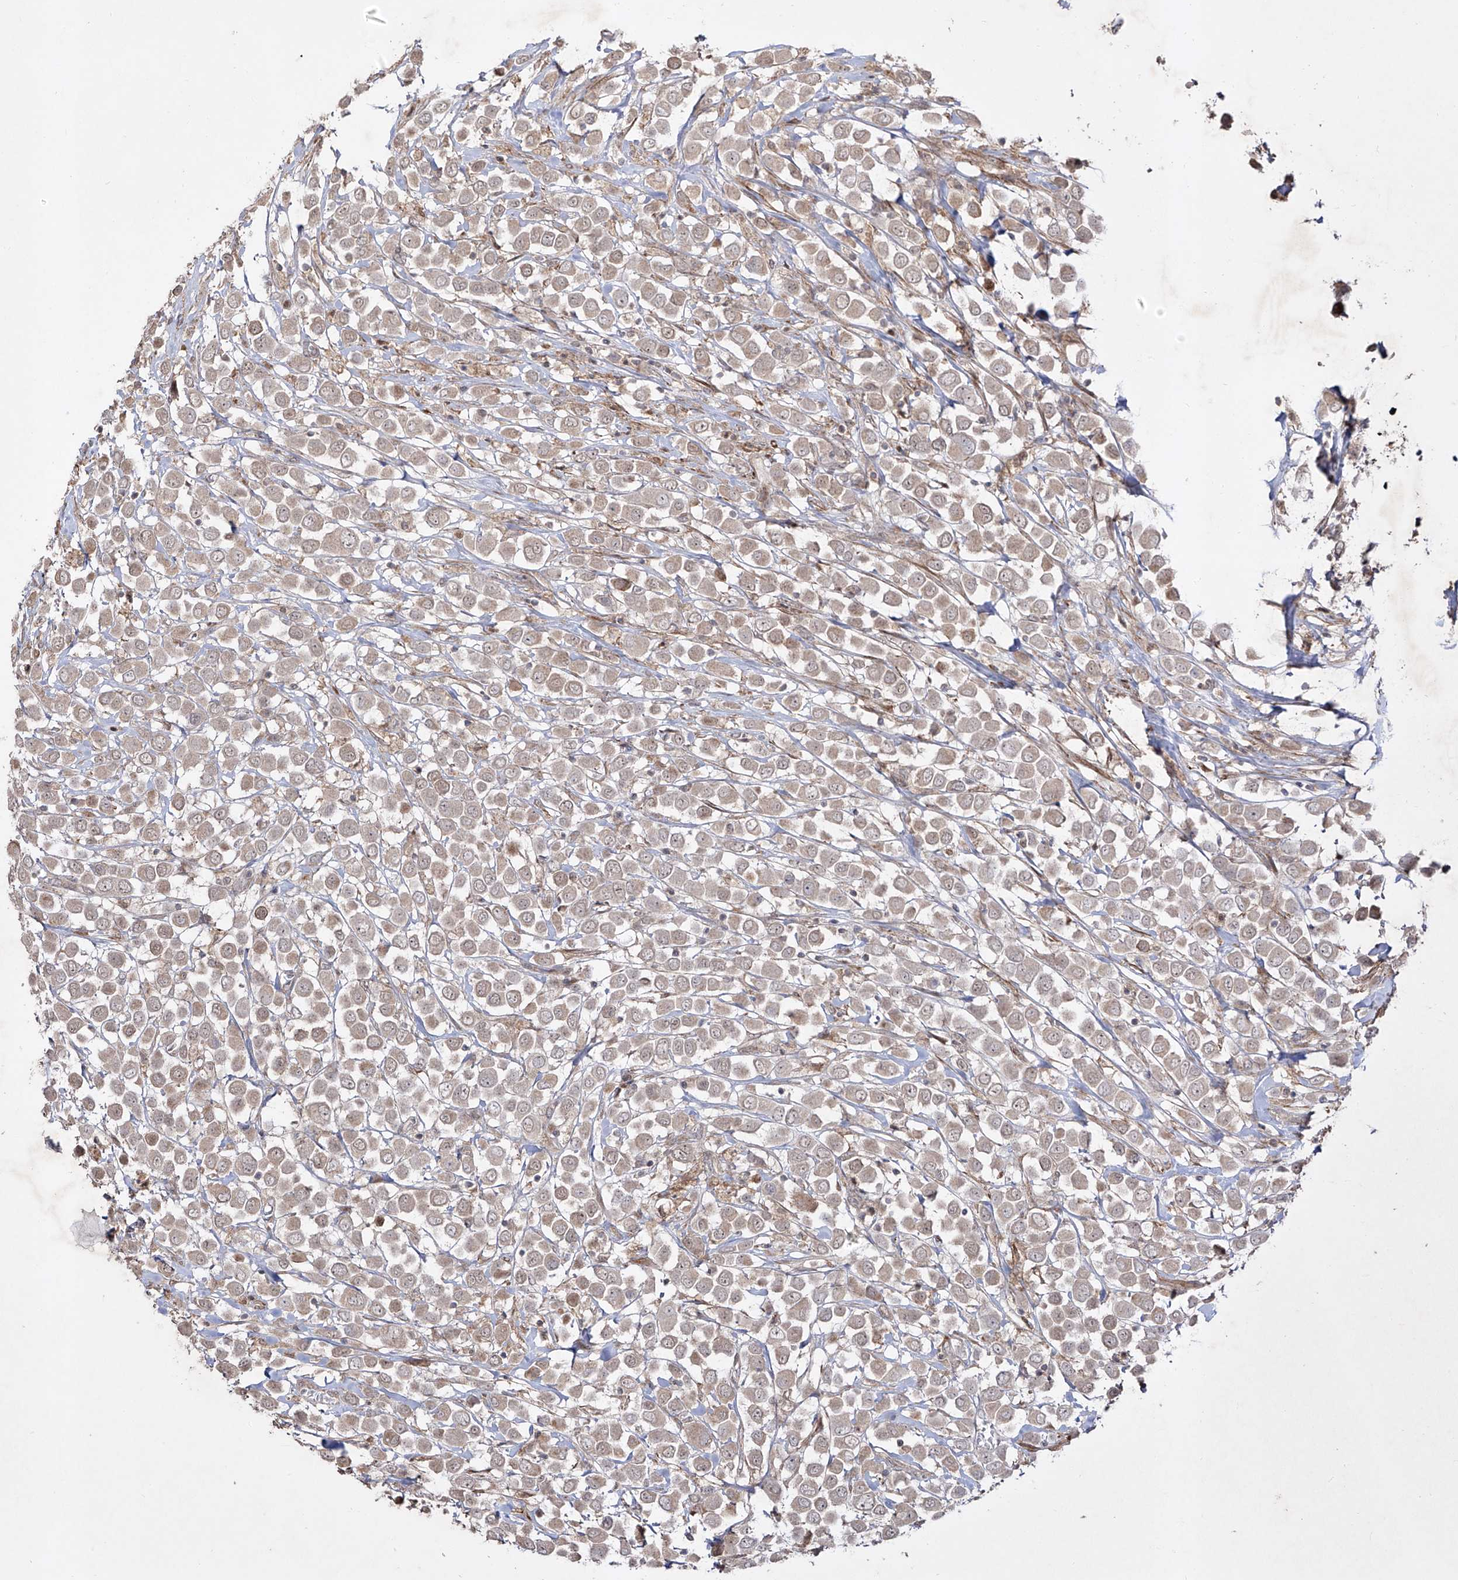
{"staining": {"intensity": "weak", "quantity": "25%-75%", "location": "cytoplasmic/membranous"}, "tissue": "breast cancer", "cell_type": "Tumor cells", "image_type": "cancer", "snomed": [{"axis": "morphology", "description": "Duct carcinoma"}, {"axis": "topography", "description": "Breast"}], "caption": "A brown stain labels weak cytoplasmic/membranous positivity of a protein in human breast intraductal carcinoma tumor cells.", "gene": "KDM1B", "patient": {"sex": "female", "age": 61}}